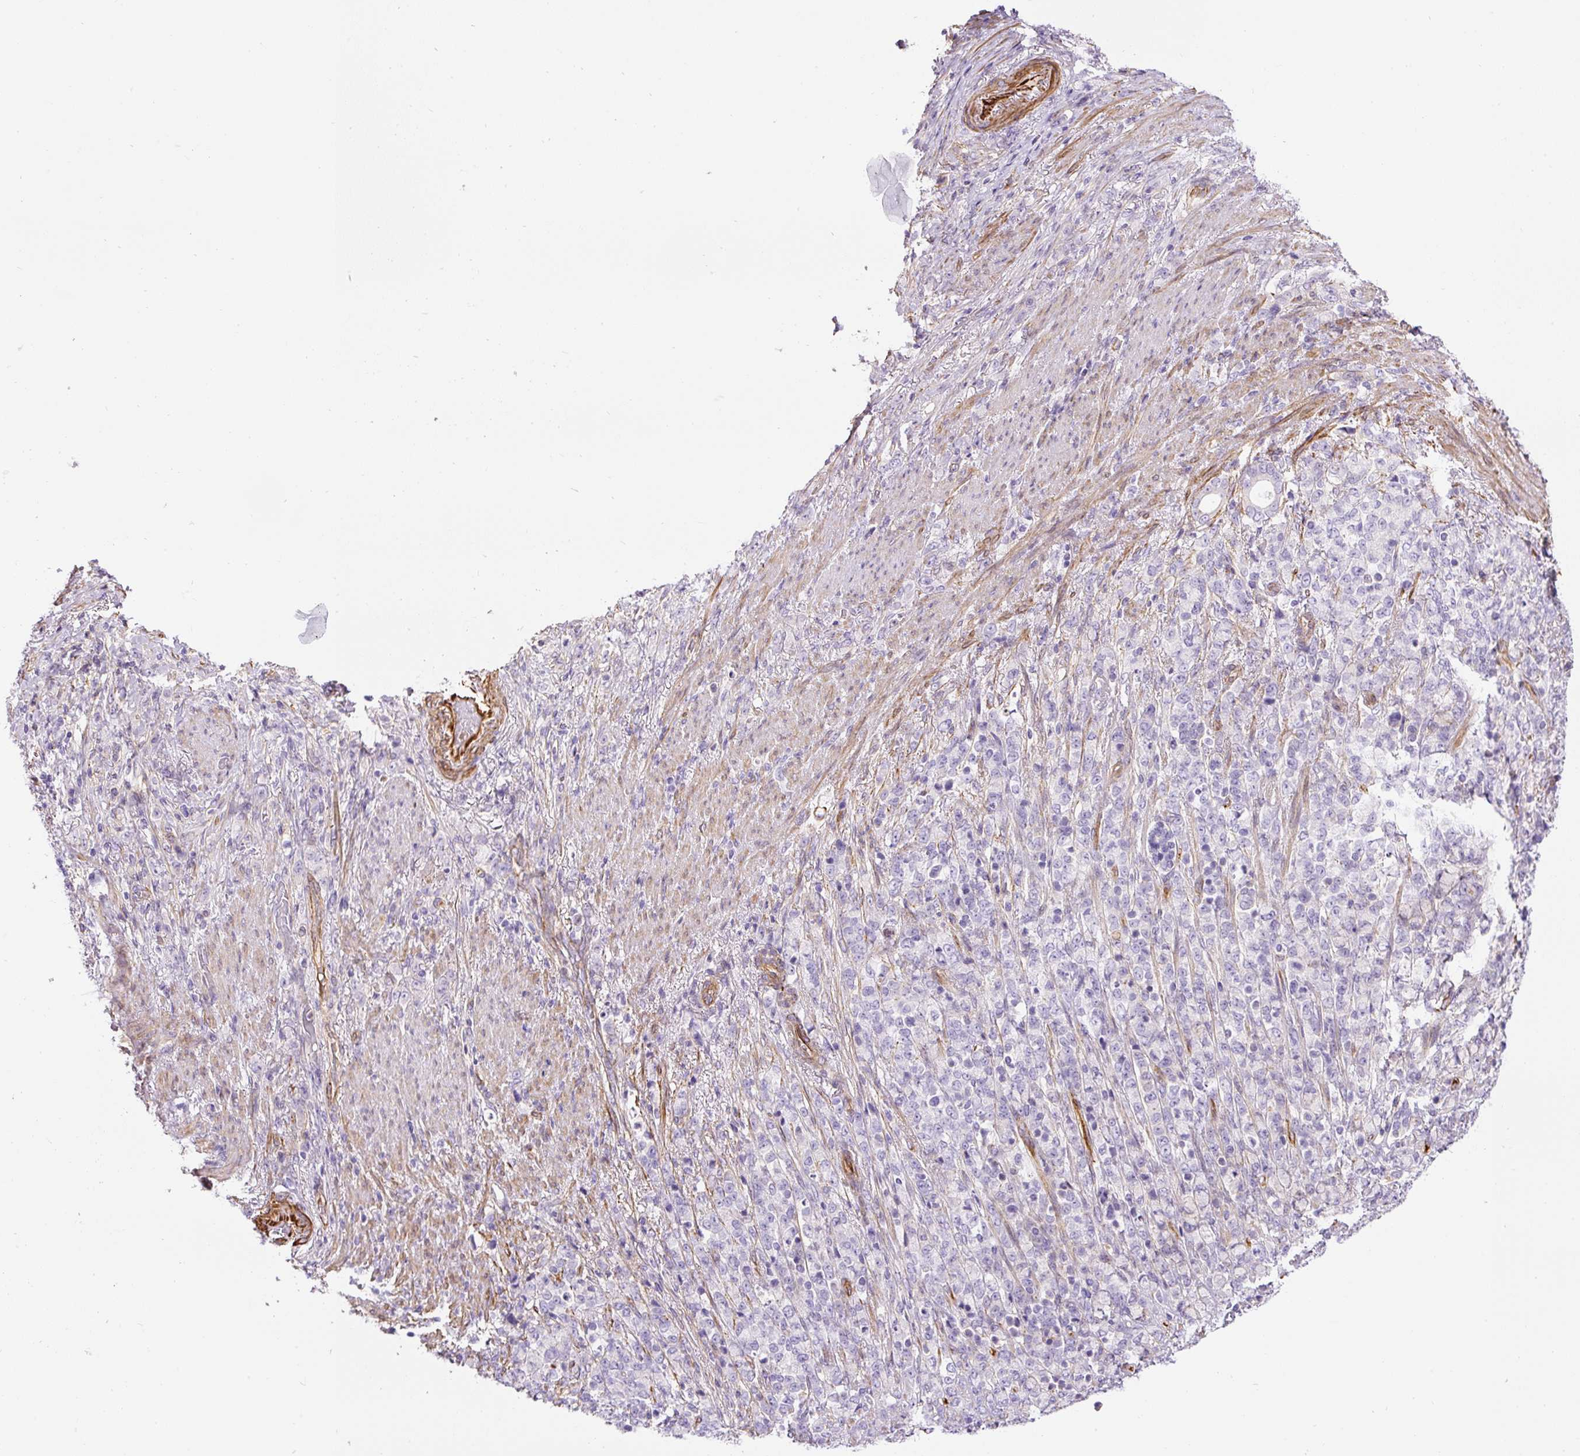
{"staining": {"intensity": "negative", "quantity": "none", "location": "none"}, "tissue": "stomach cancer", "cell_type": "Tumor cells", "image_type": "cancer", "snomed": [{"axis": "morphology", "description": "Adenocarcinoma, NOS"}, {"axis": "topography", "description": "Stomach"}], "caption": "The photomicrograph reveals no significant positivity in tumor cells of stomach cancer.", "gene": "B3GALT5", "patient": {"sex": "female", "age": 79}}